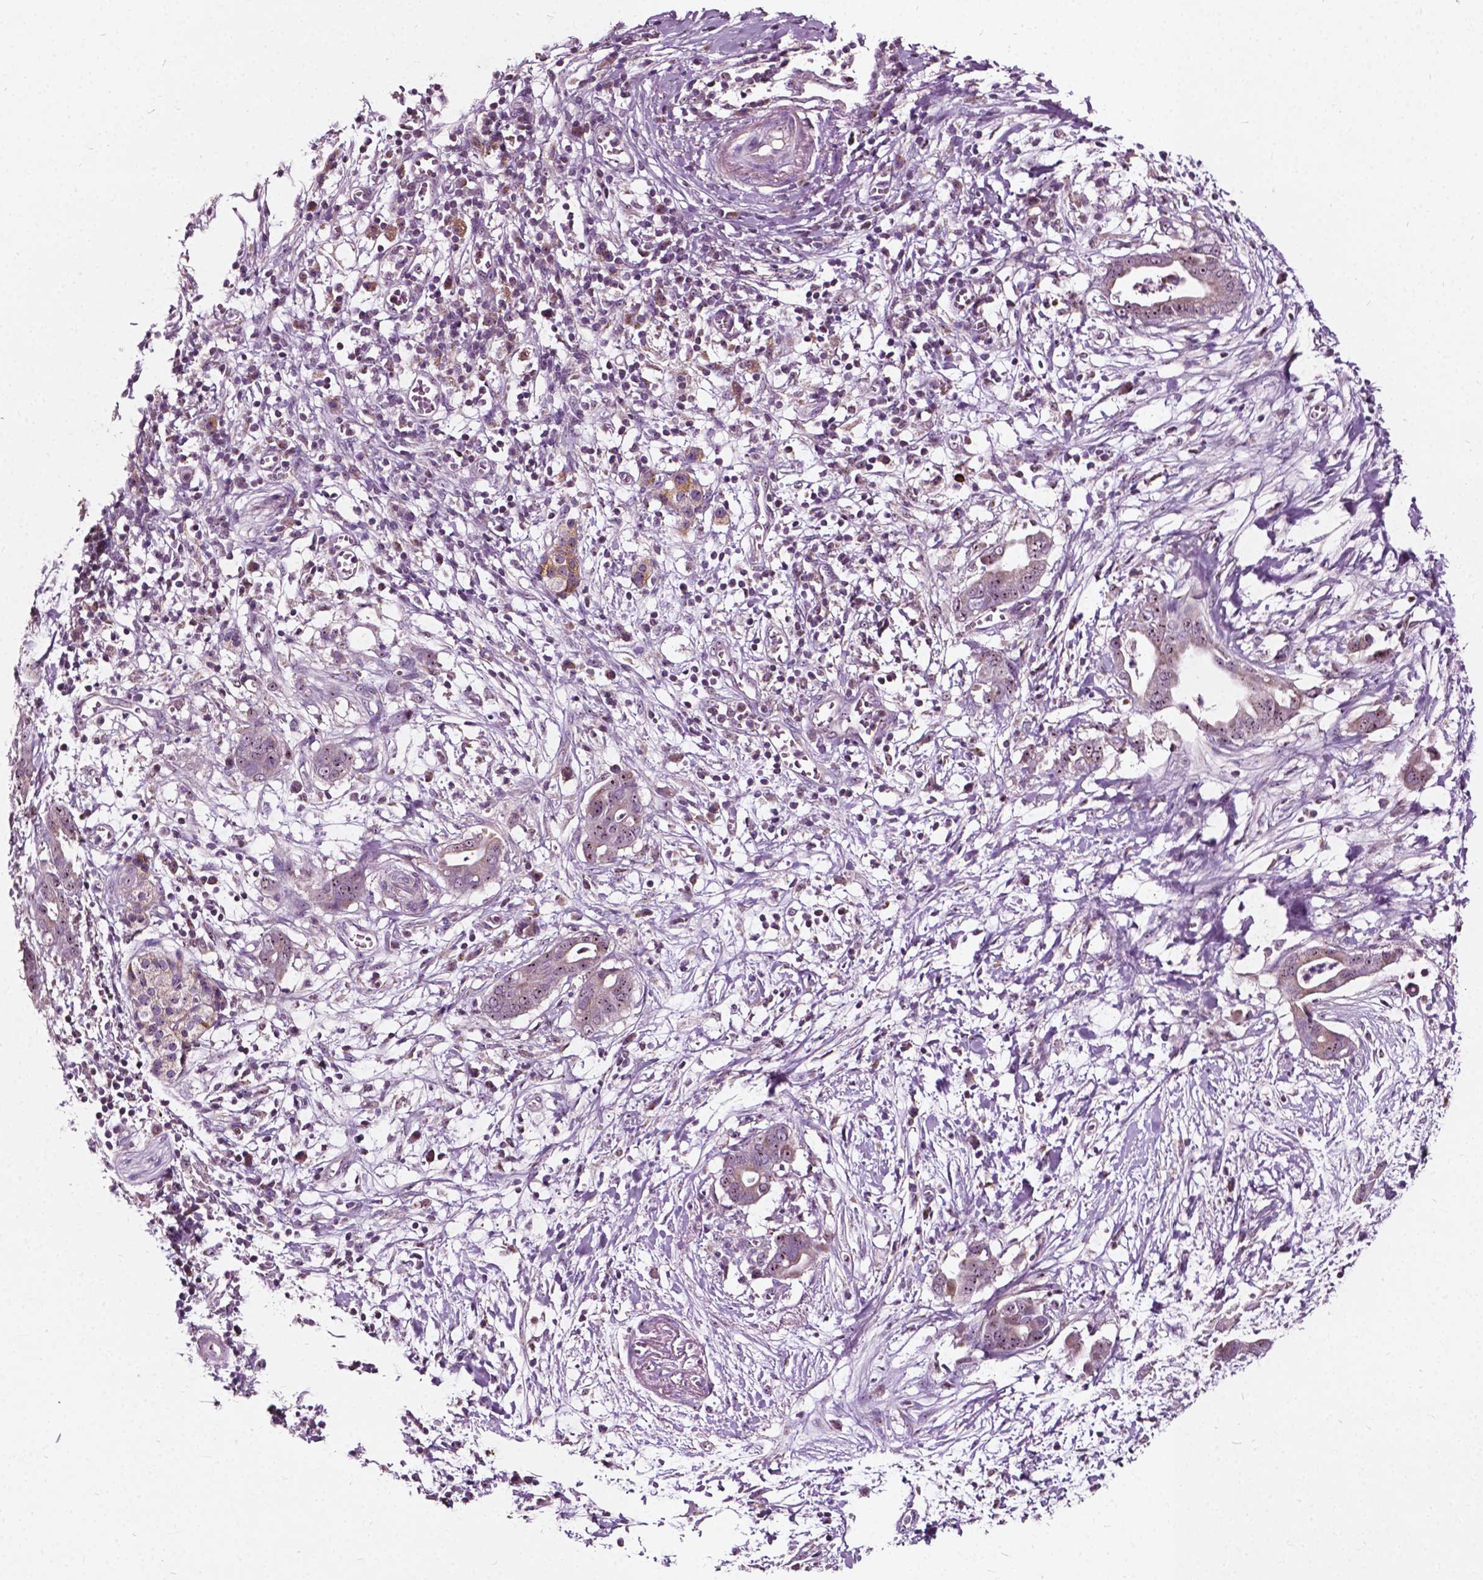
{"staining": {"intensity": "weak", "quantity": ">75%", "location": "nuclear"}, "tissue": "pancreatic cancer", "cell_type": "Tumor cells", "image_type": "cancer", "snomed": [{"axis": "morphology", "description": "Adenocarcinoma, NOS"}, {"axis": "topography", "description": "Pancreas"}], "caption": "Brown immunohistochemical staining in pancreatic cancer (adenocarcinoma) demonstrates weak nuclear staining in approximately >75% of tumor cells.", "gene": "ODF3L2", "patient": {"sex": "male", "age": 61}}